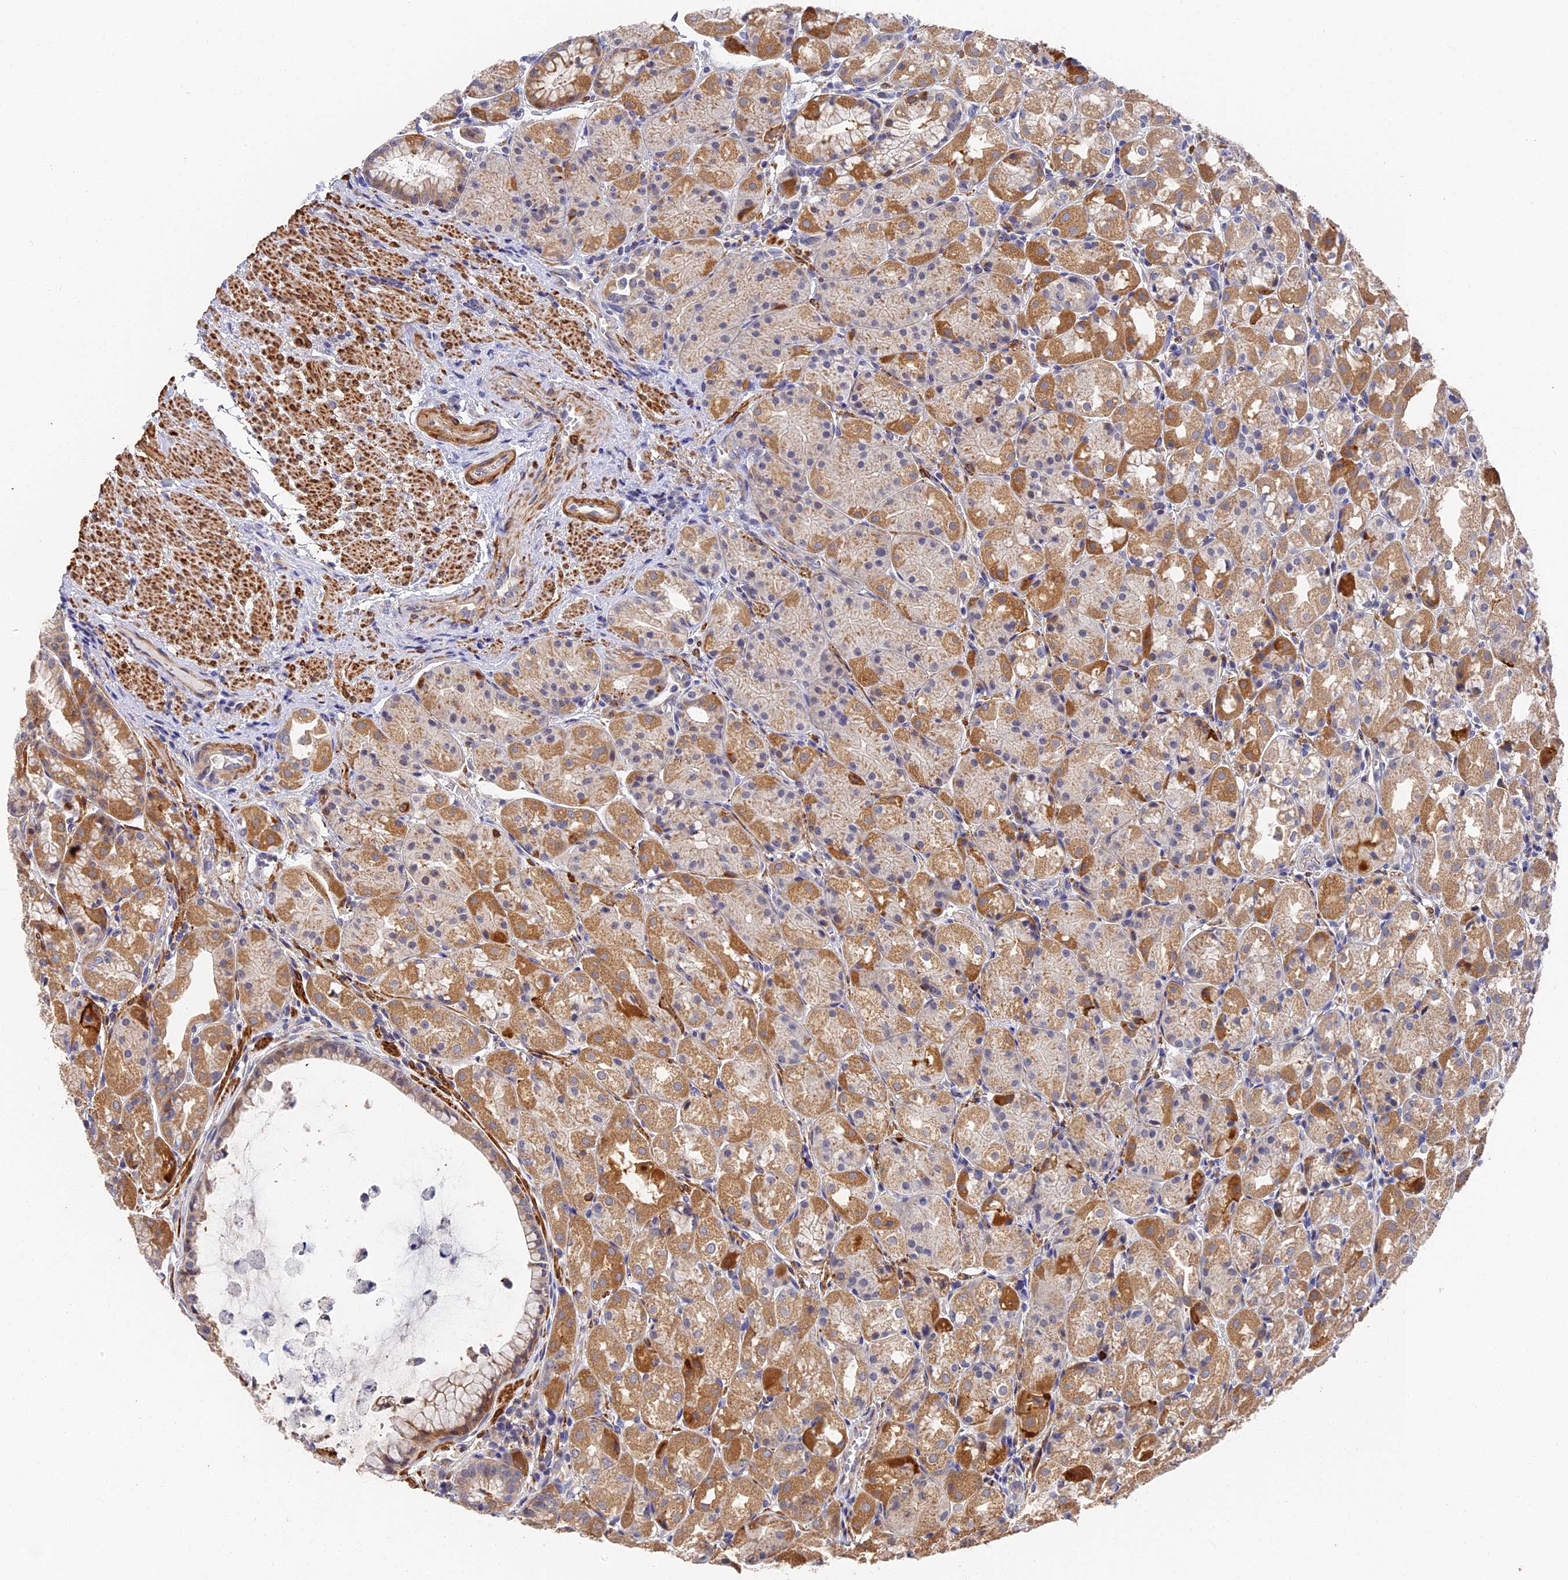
{"staining": {"intensity": "moderate", "quantity": "25%-75%", "location": "cytoplasmic/membranous"}, "tissue": "stomach", "cell_type": "Glandular cells", "image_type": "normal", "snomed": [{"axis": "morphology", "description": "Normal tissue, NOS"}, {"axis": "topography", "description": "Stomach, upper"}], "caption": "Brown immunohistochemical staining in benign stomach exhibits moderate cytoplasmic/membranous positivity in about 25%-75% of glandular cells.", "gene": "CCDC113", "patient": {"sex": "male", "age": 72}}